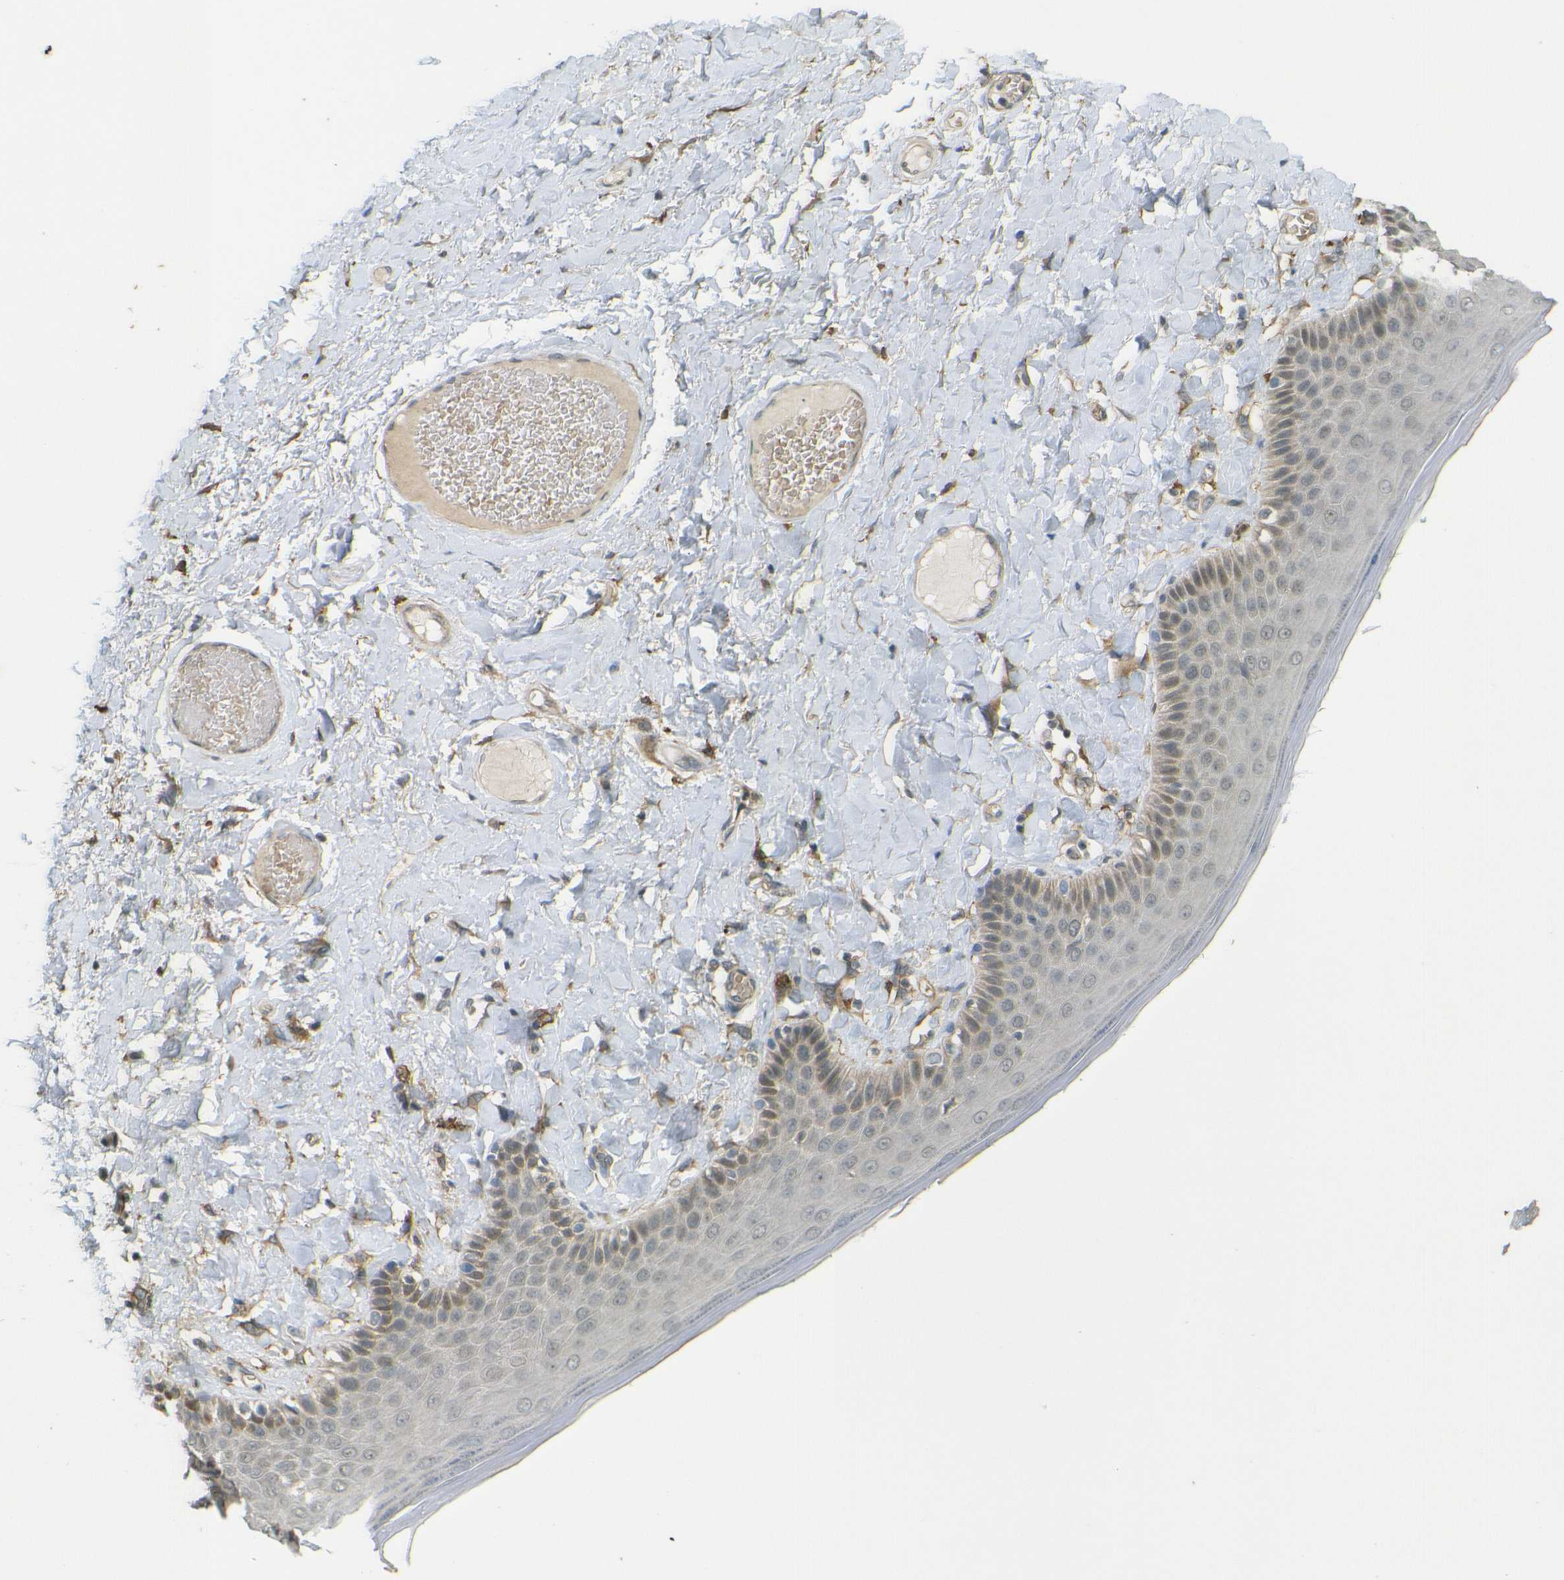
{"staining": {"intensity": "weak", "quantity": "25%-75%", "location": "cytoplasmic/membranous"}, "tissue": "skin", "cell_type": "Epidermal cells", "image_type": "normal", "snomed": [{"axis": "morphology", "description": "Normal tissue, NOS"}, {"axis": "topography", "description": "Anal"}], "caption": "IHC staining of benign skin, which exhibits low levels of weak cytoplasmic/membranous positivity in about 25%-75% of epidermal cells indicating weak cytoplasmic/membranous protein staining. The staining was performed using DAB (brown) for protein detection and nuclei were counterstained in hematoxylin (blue).", "gene": "DAB2", "patient": {"sex": "male", "age": 69}}